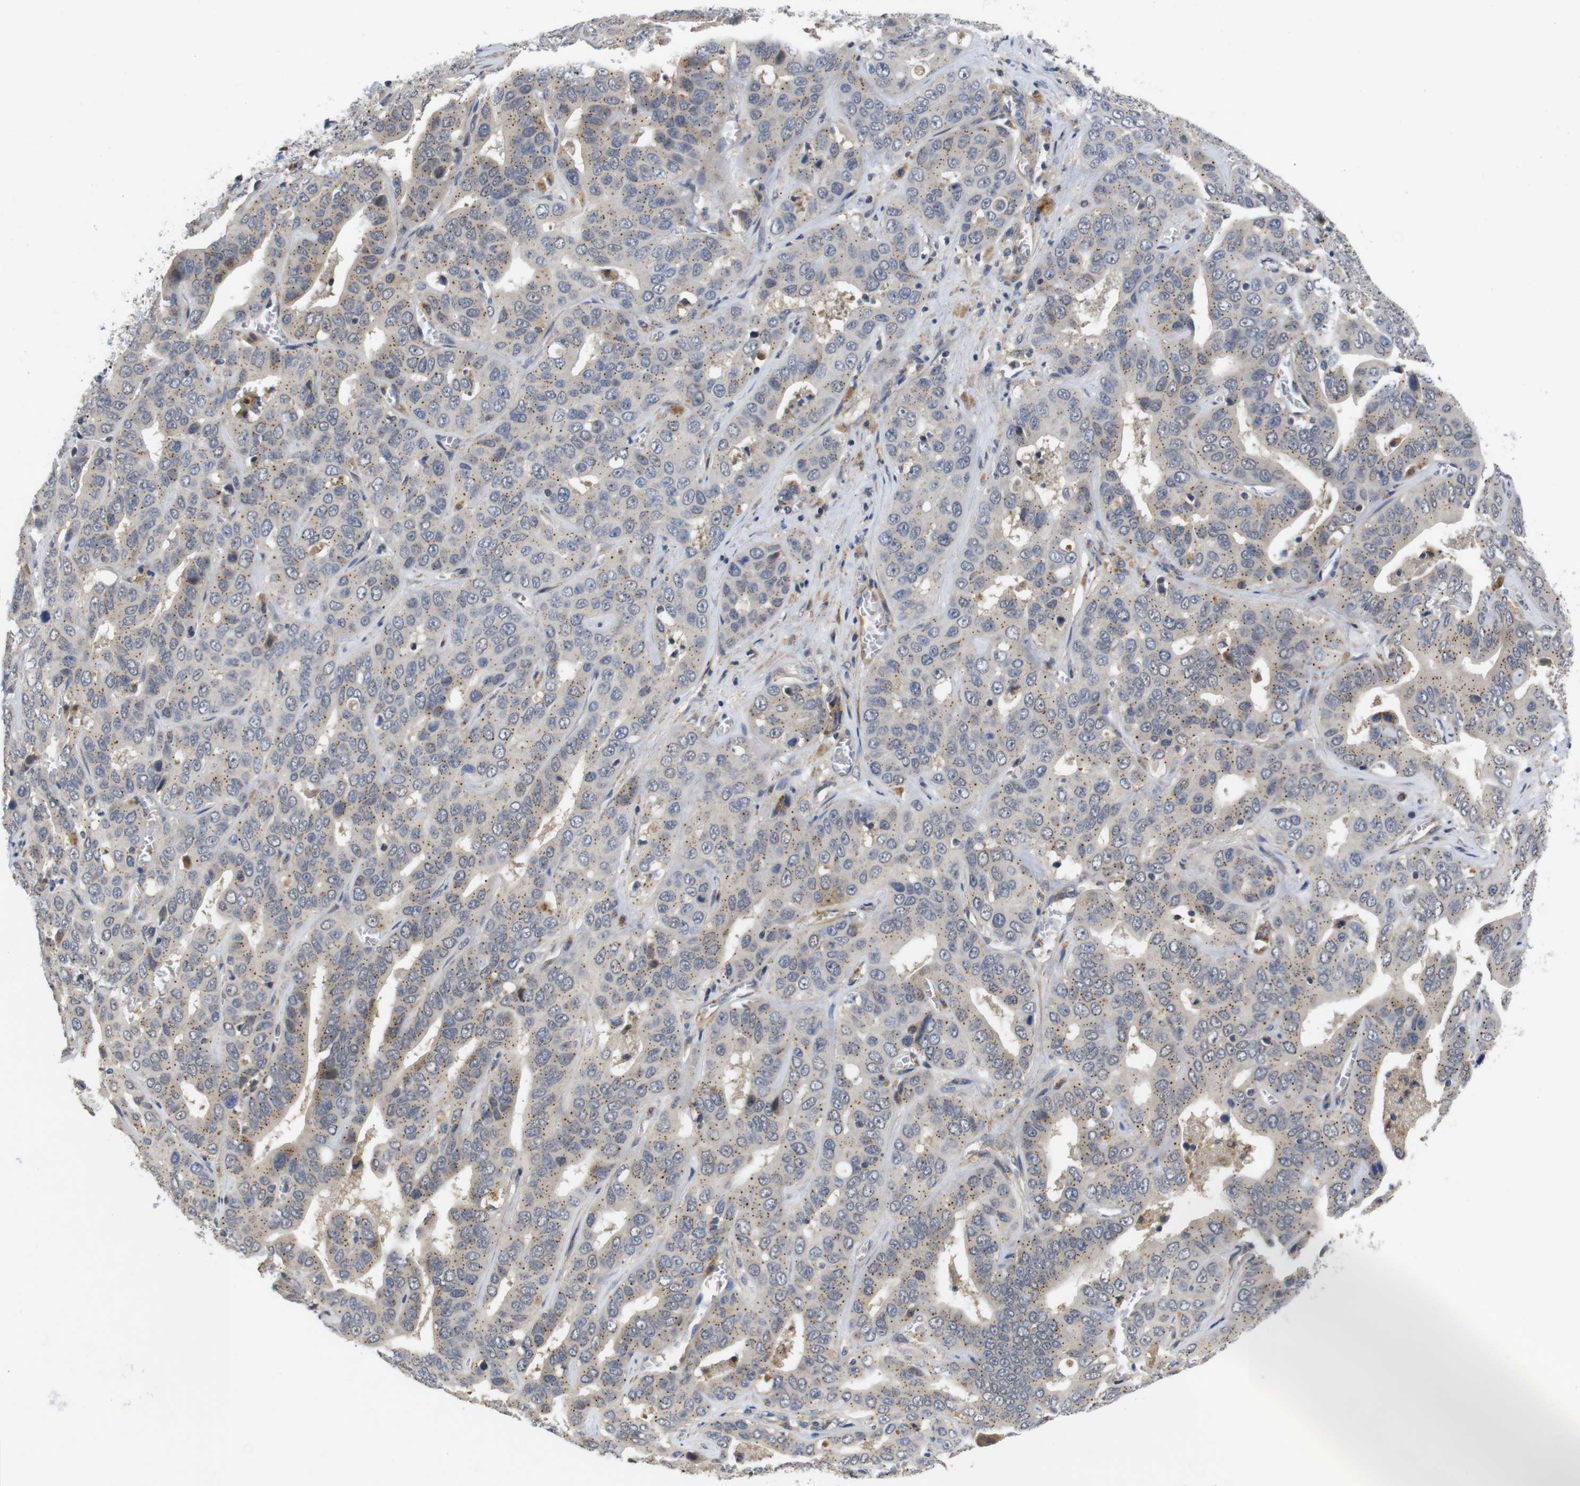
{"staining": {"intensity": "negative", "quantity": "none", "location": "none"}, "tissue": "liver cancer", "cell_type": "Tumor cells", "image_type": "cancer", "snomed": [{"axis": "morphology", "description": "Cholangiocarcinoma"}, {"axis": "topography", "description": "Liver"}], "caption": "Immunohistochemistry (IHC) of human cholangiocarcinoma (liver) shows no staining in tumor cells.", "gene": "FNTA", "patient": {"sex": "female", "age": 52}}